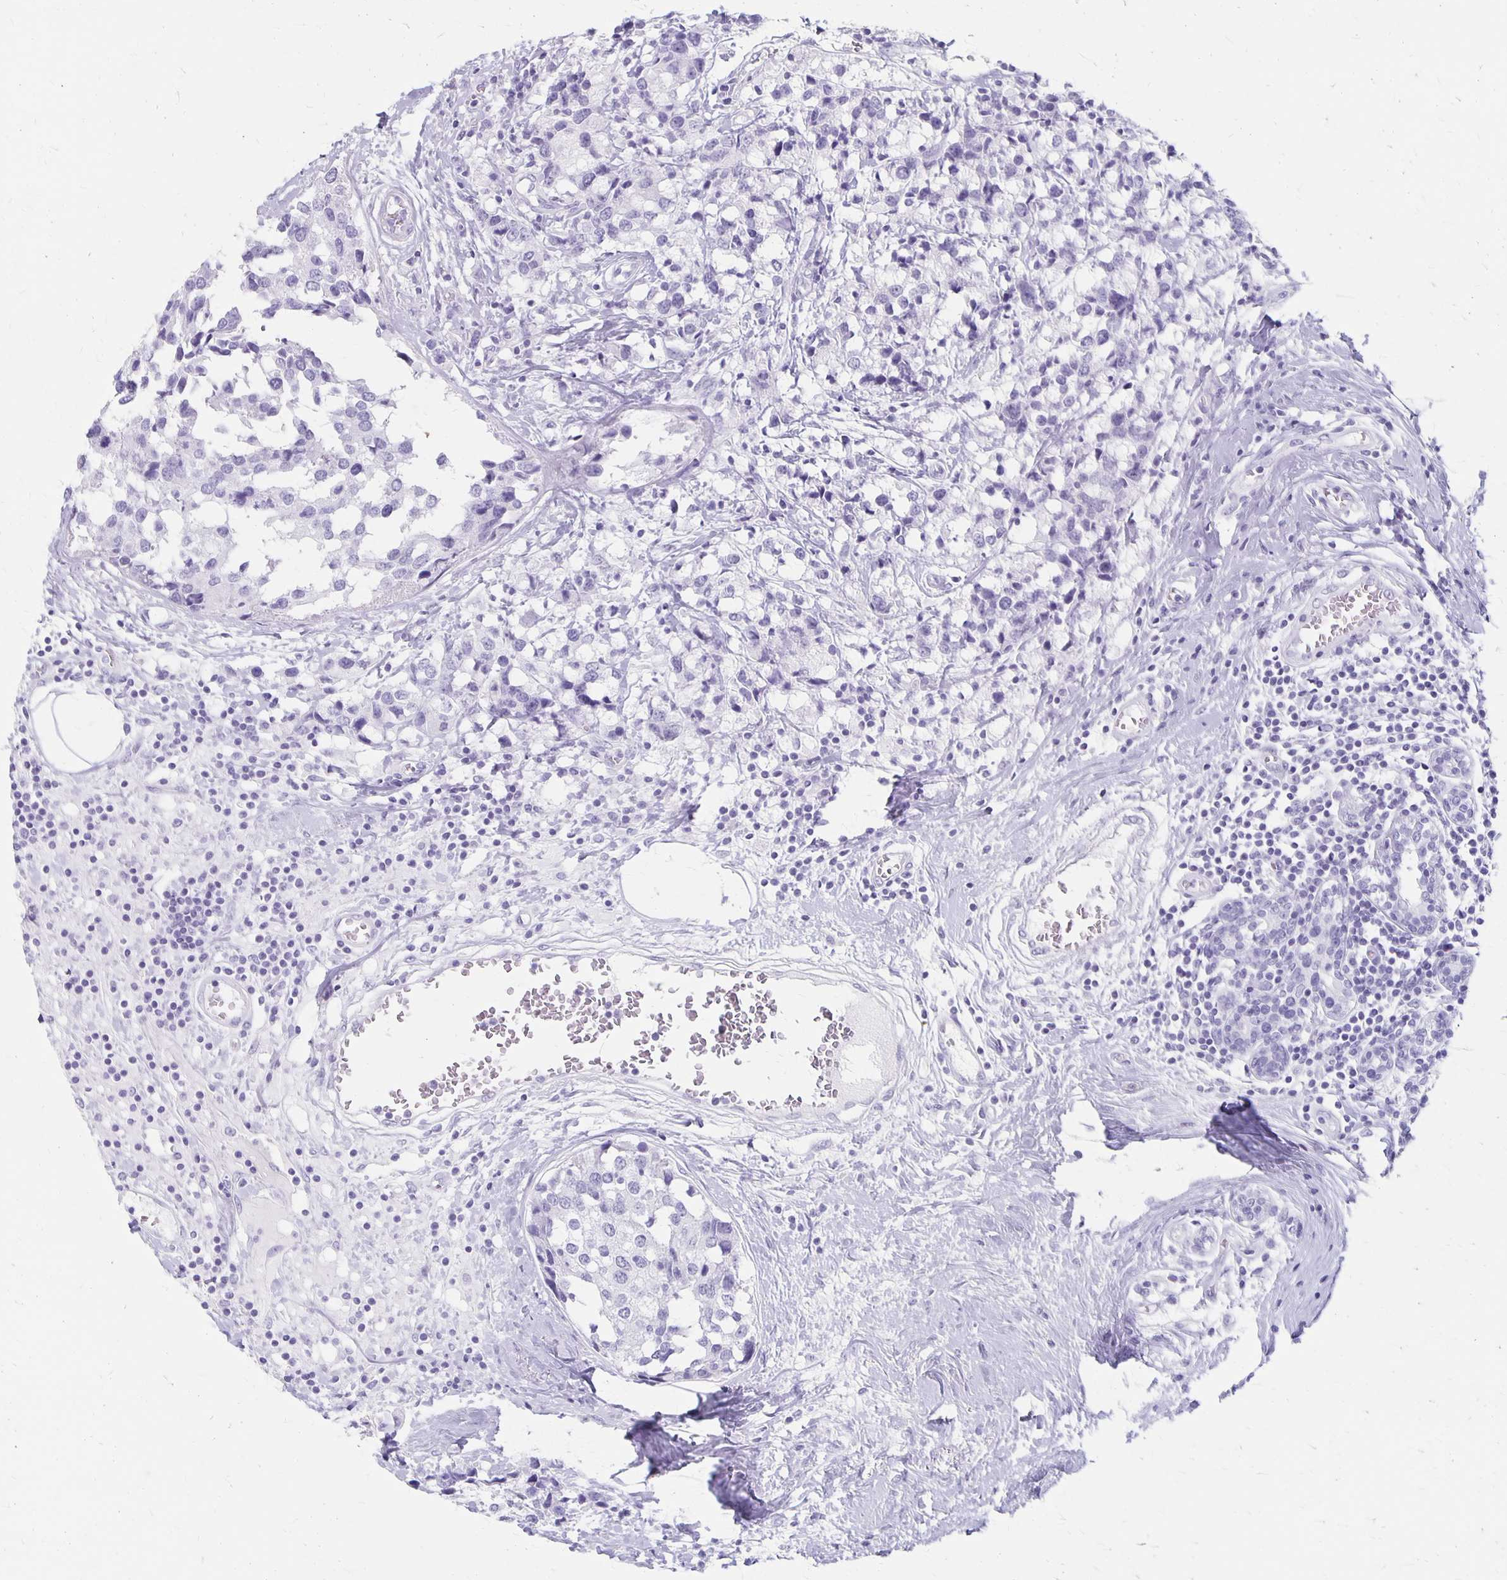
{"staining": {"intensity": "negative", "quantity": "none", "location": "none"}, "tissue": "breast cancer", "cell_type": "Tumor cells", "image_type": "cancer", "snomed": [{"axis": "morphology", "description": "Lobular carcinoma"}, {"axis": "topography", "description": "Breast"}], "caption": "Tumor cells are negative for brown protein staining in breast cancer.", "gene": "MAGEC2", "patient": {"sex": "female", "age": 59}}